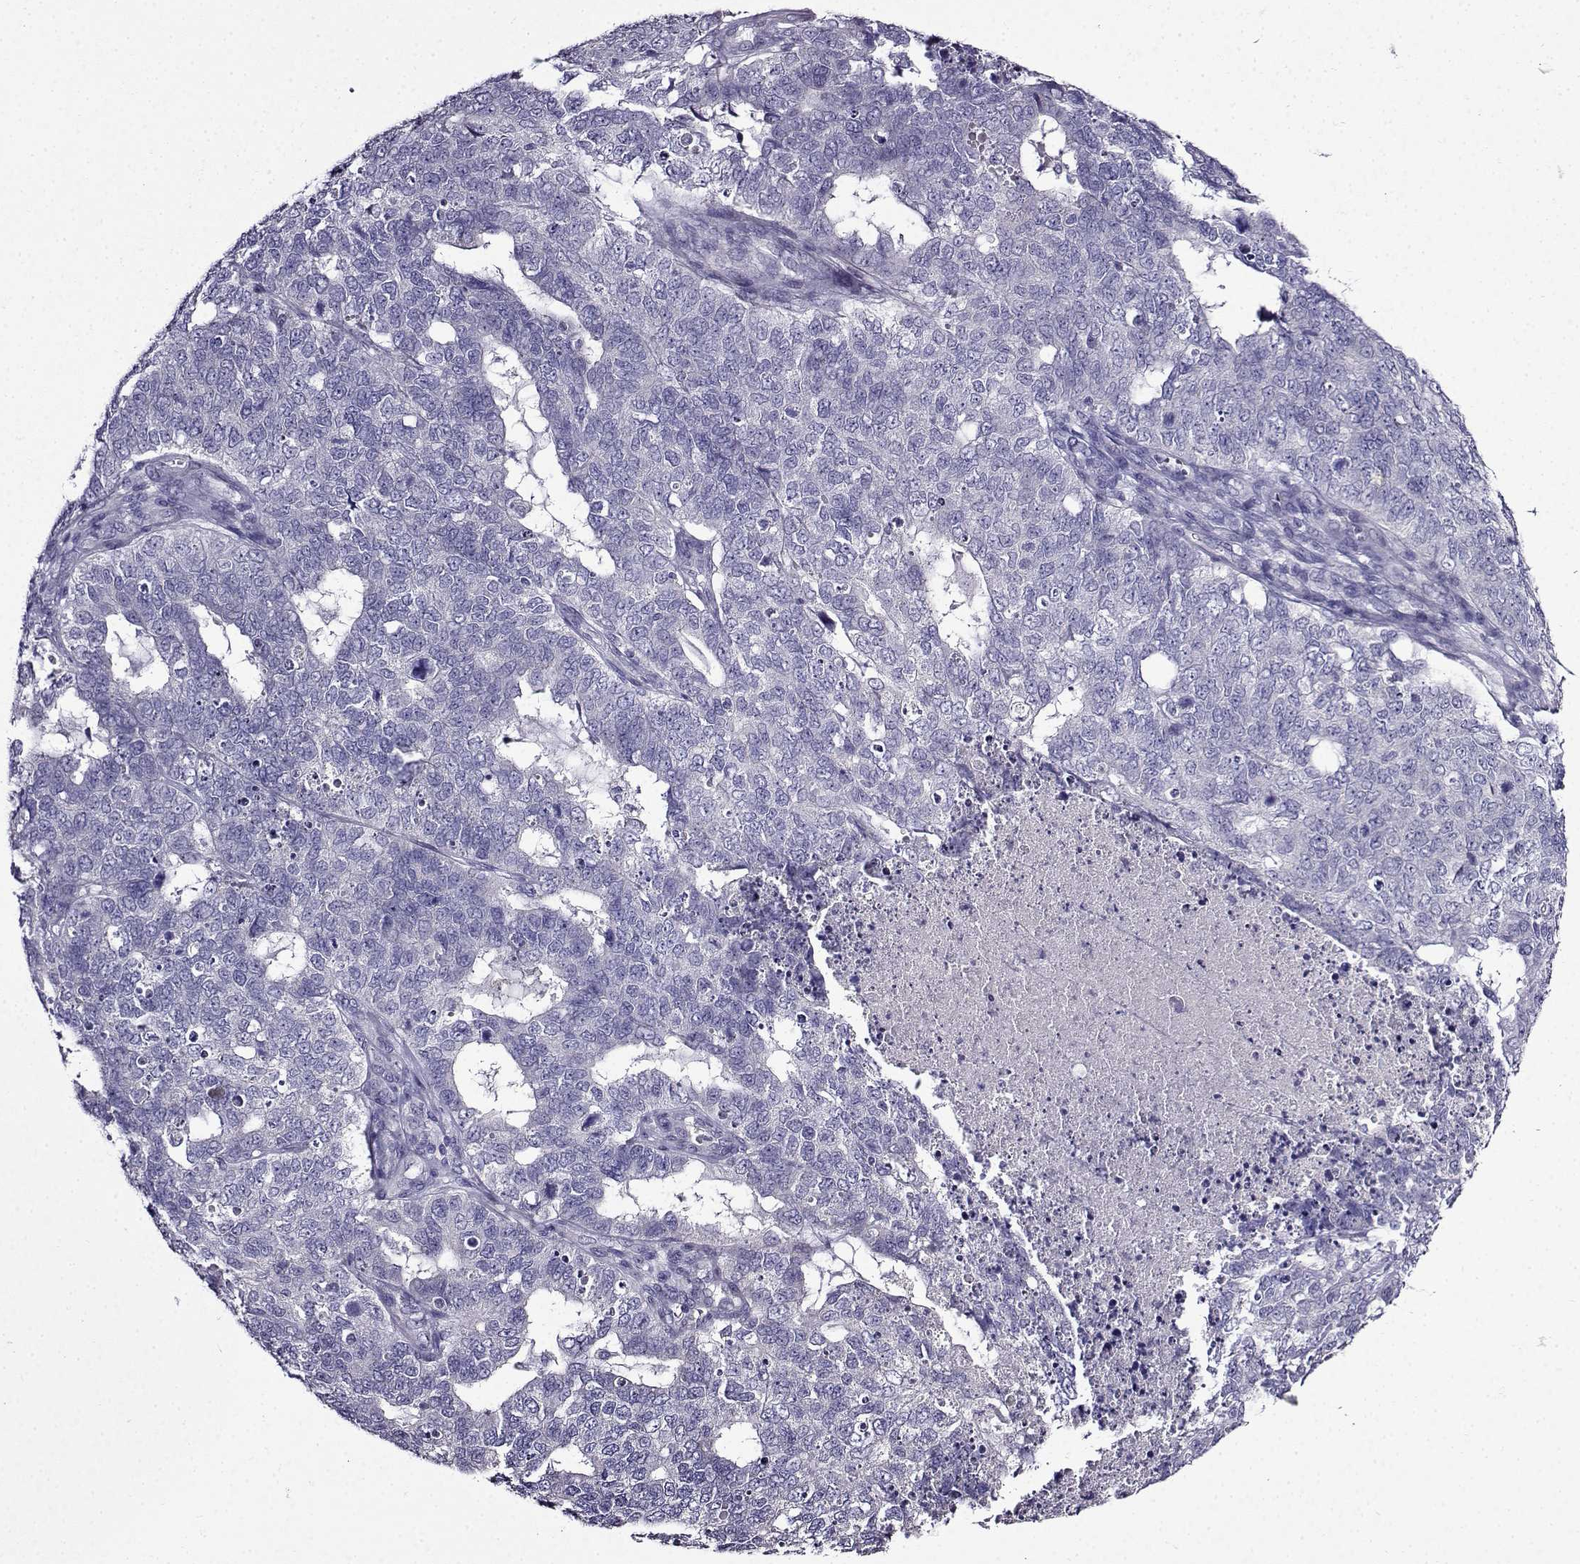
{"staining": {"intensity": "negative", "quantity": "none", "location": "none"}, "tissue": "cervical cancer", "cell_type": "Tumor cells", "image_type": "cancer", "snomed": [{"axis": "morphology", "description": "Squamous cell carcinoma, NOS"}, {"axis": "topography", "description": "Cervix"}], "caption": "This is an immunohistochemistry photomicrograph of human cervical cancer. There is no expression in tumor cells.", "gene": "TMEM266", "patient": {"sex": "female", "age": 63}}